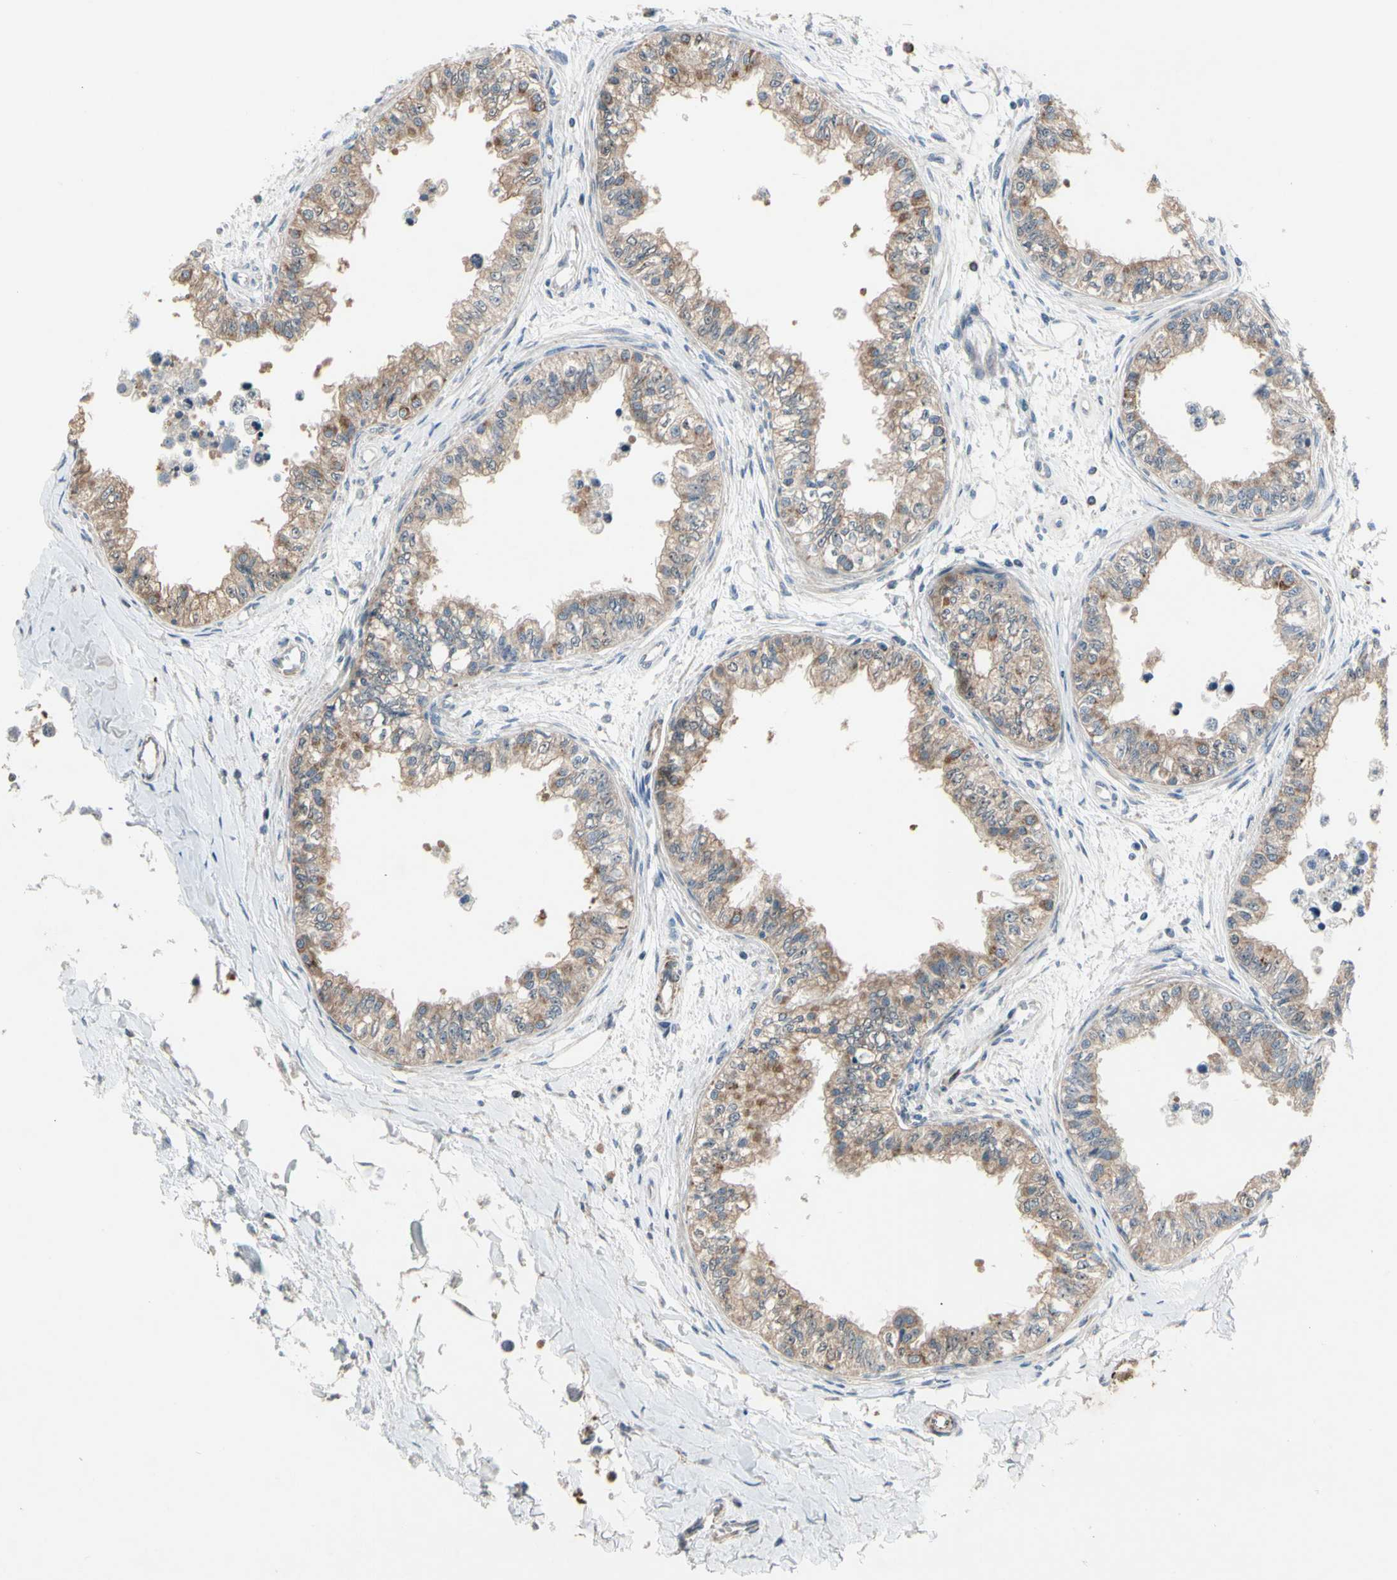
{"staining": {"intensity": "weak", "quantity": ">75%", "location": "cytoplasmic/membranous"}, "tissue": "epididymis", "cell_type": "Glandular cells", "image_type": "normal", "snomed": [{"axis": "morphology", "description": "Normal tissue, NOS"}, {"axis": "morphology", "description": "Adenocarcinoma, metastatic, NOS"}, {"axis": "topography", "description": "Testis"}, {"axis": "topography", "description": "Epididymis"}], "caption": "Protein expression by immunohistochemistry (IHC) shows weak cytoplasmic/membranous positivity in about >75% of glandular cells in benign epididymis.", "gene": "CPT1A", "patient": {"sex": "male", "age": 26}}